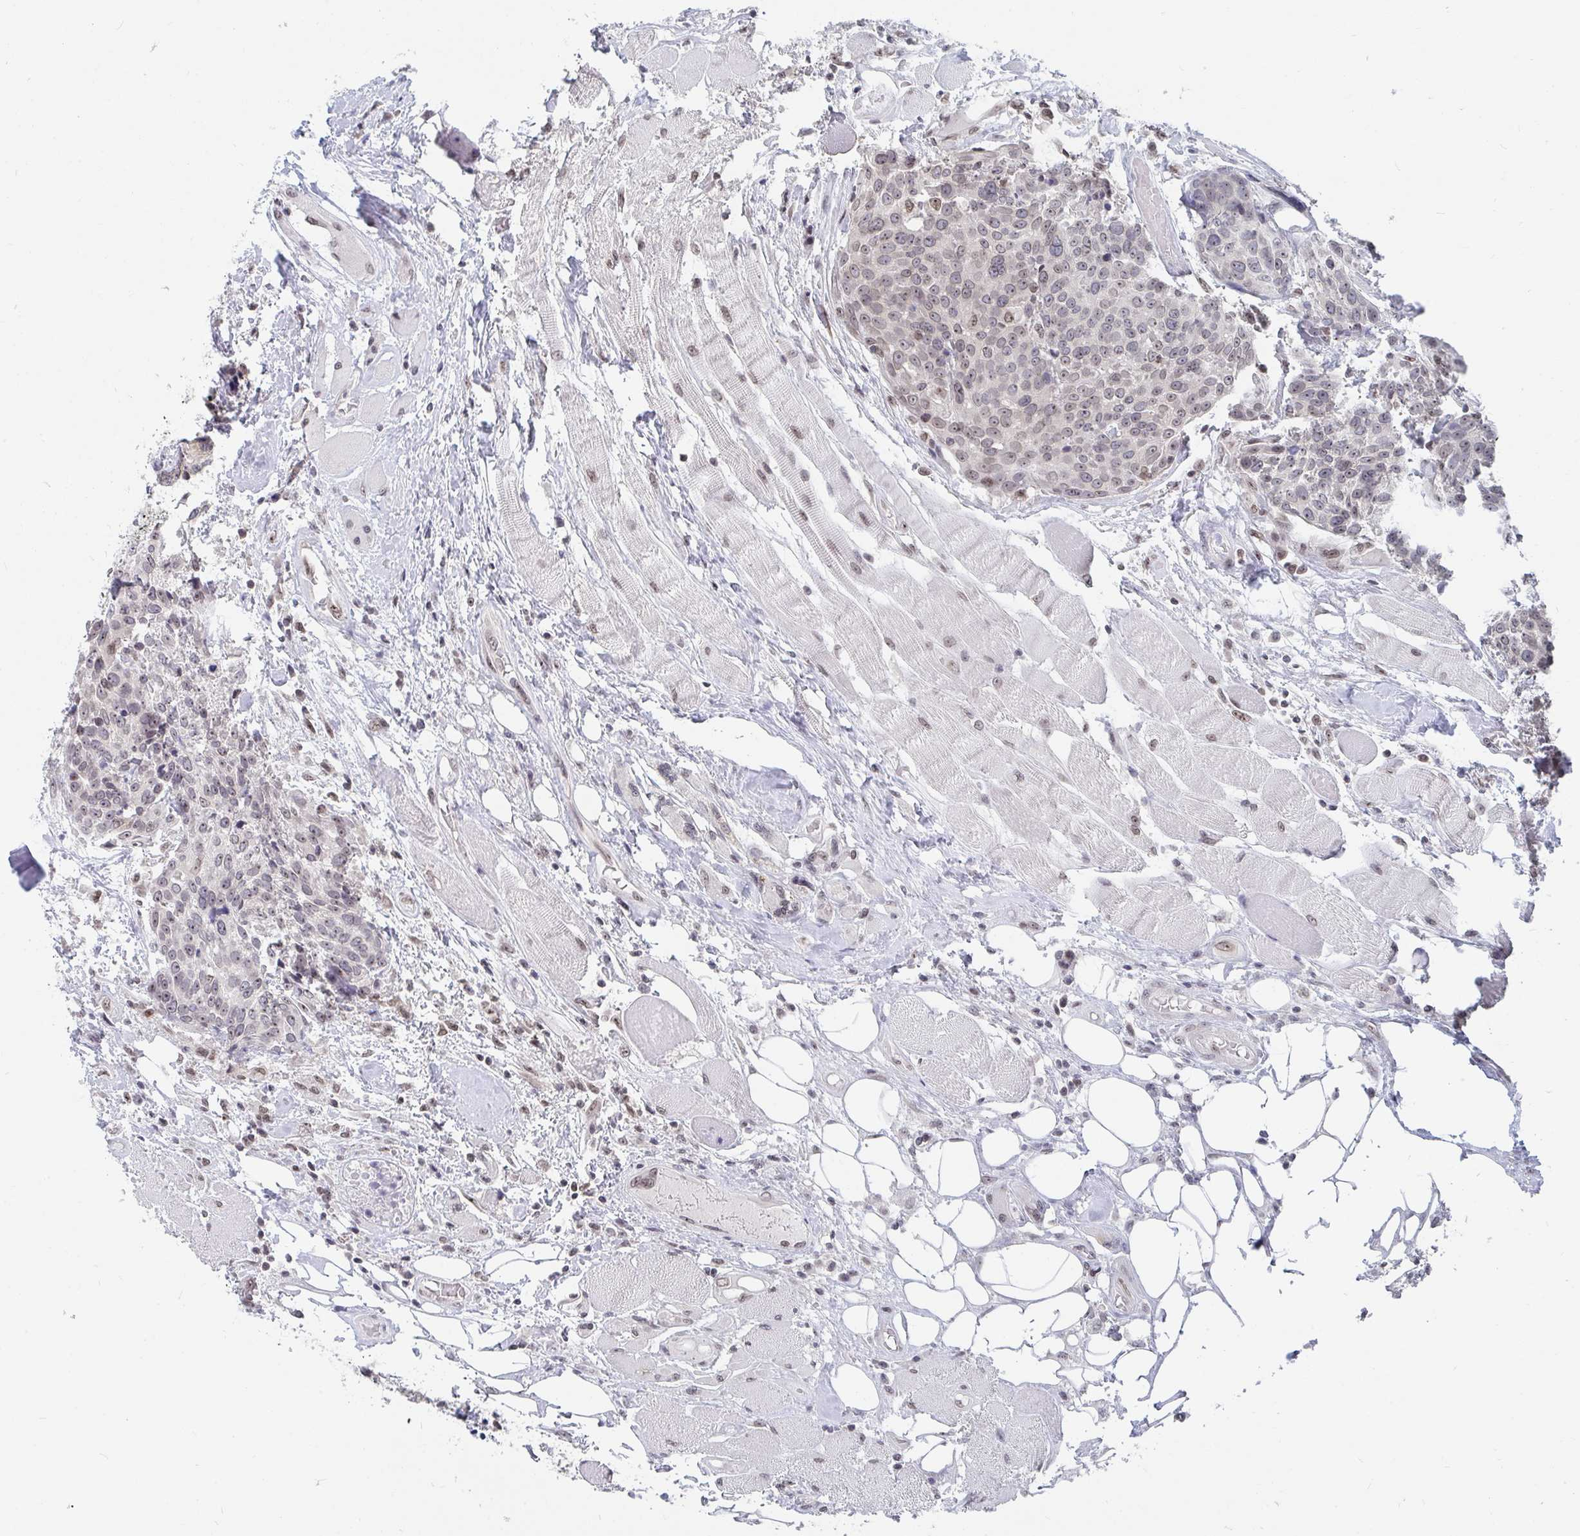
{"staining": {"intensity": "weak", "quantity": "<25%", "location": "nuclear"}, "tissue": "head and neck cancer", "cell_type": "Tumor cells", "image_type": "cancer", "snomed": [{"axis": "morphology", "description": "Squamous cell carcinoma, NOS"}, {"axis": "topography", "description": "Oral tissue"}, {"axis": "topography", "description": "Head-Neck"}], "caption": "A histopathology image of head and neck squamous cell carcinoma stained for a protein shows no brown staining in tumor cells.", "gene": "TRIP12", "patient": {"sex": "male", "age": 64}}